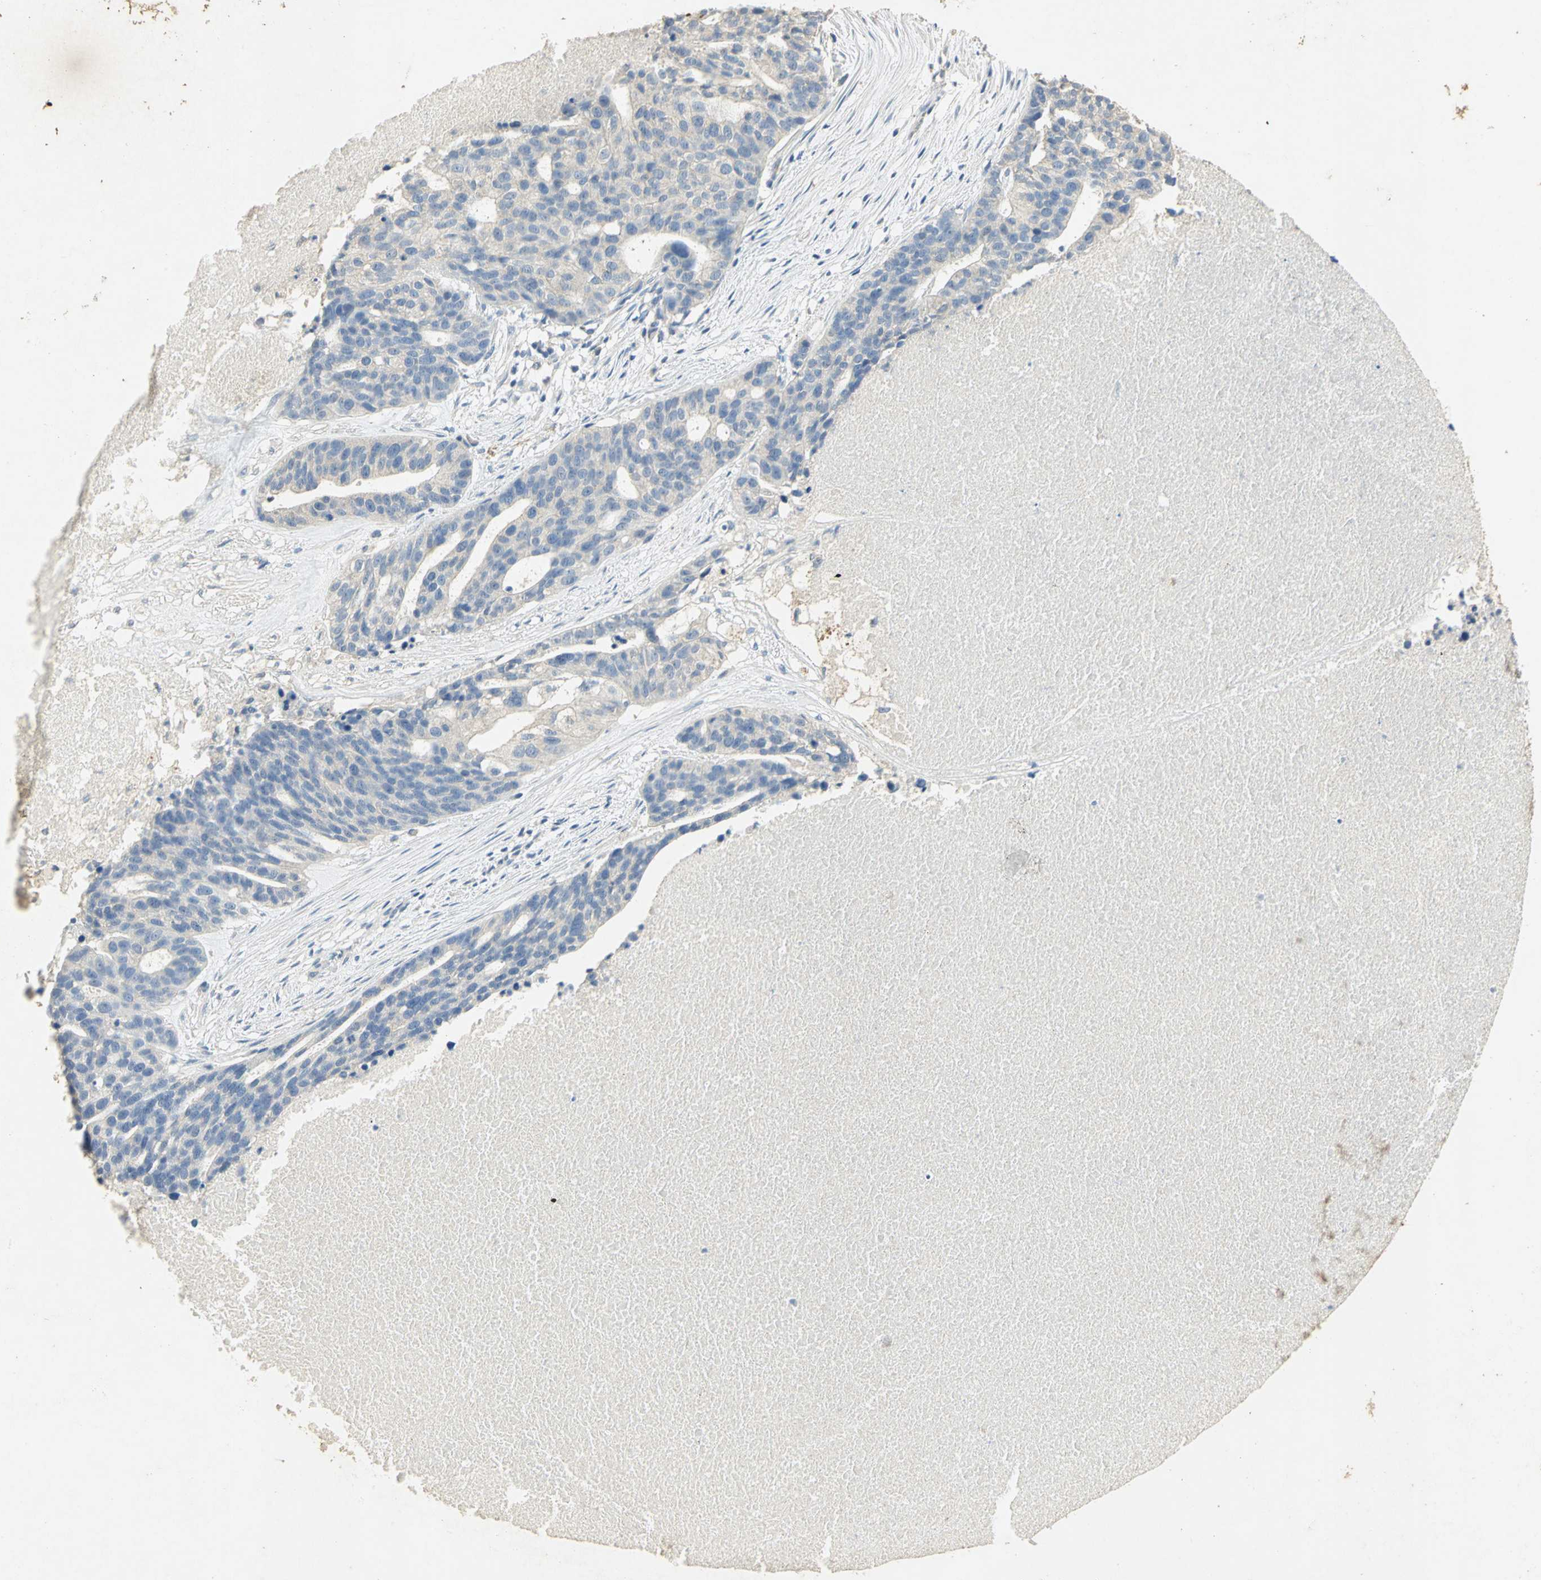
{"staining": {"intensity": "weak", "quantity": "<25%", "location": "cytoplasmic/membranous"}, "tissue": "ovarian cancer", "cell_type": "Tumor cells", "image_type": "cancer", "snomed": [{"axis": "morphology", "description": "Cystadenocarcinoma, serous, NOS"}, {"axis": "topography", "description": "Ovary"}], "caption": "Immunohistochemical staining of serous cystadenocarcinoma (ovarian) reveals no significant positivity in tumor cells.", "gene": "ASB9", "patient": {"sex": "female", "age": 59}}